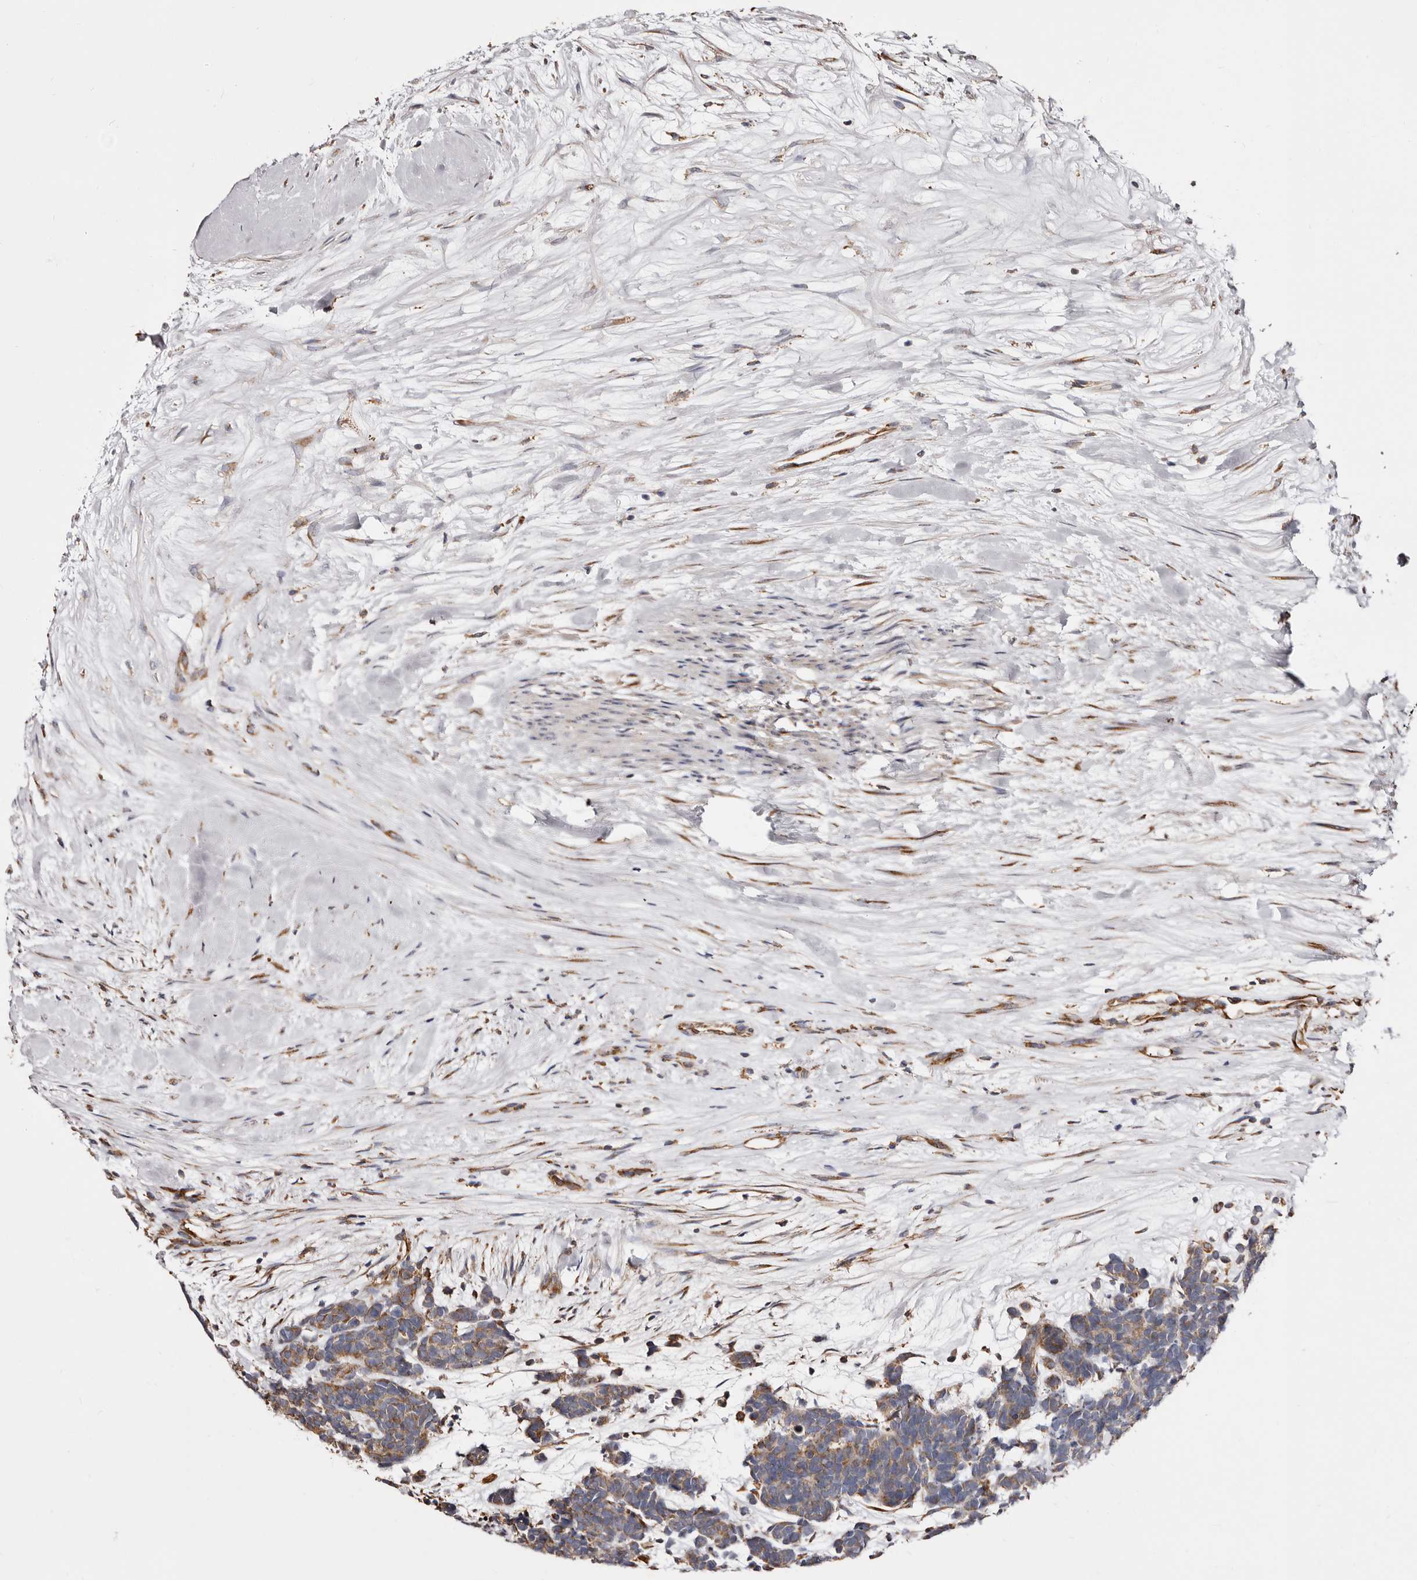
{"staining": {"intensity": "moderate", "quantity": "<25%", "location": "cytoplasmic/membranous"}, "tissue": "carcinoid", "cell_type": "Tumor cells", "image_type": "cancer", "snomed": [{"axis": "morphology", "description": "Carcinoma, NOS"}, {"axis": "morphology", "description": "Carcinoid, malignant, NOS"}, {"axis": "topography", "description": "Urinary bladder"}], "caption": "Tumor cells show moderate cytoplasmic/membranous staining in approximately <25% of cells in carcinoid.", "gene": "ACBD6", "patient": {"sex": "male", "age": 57}}